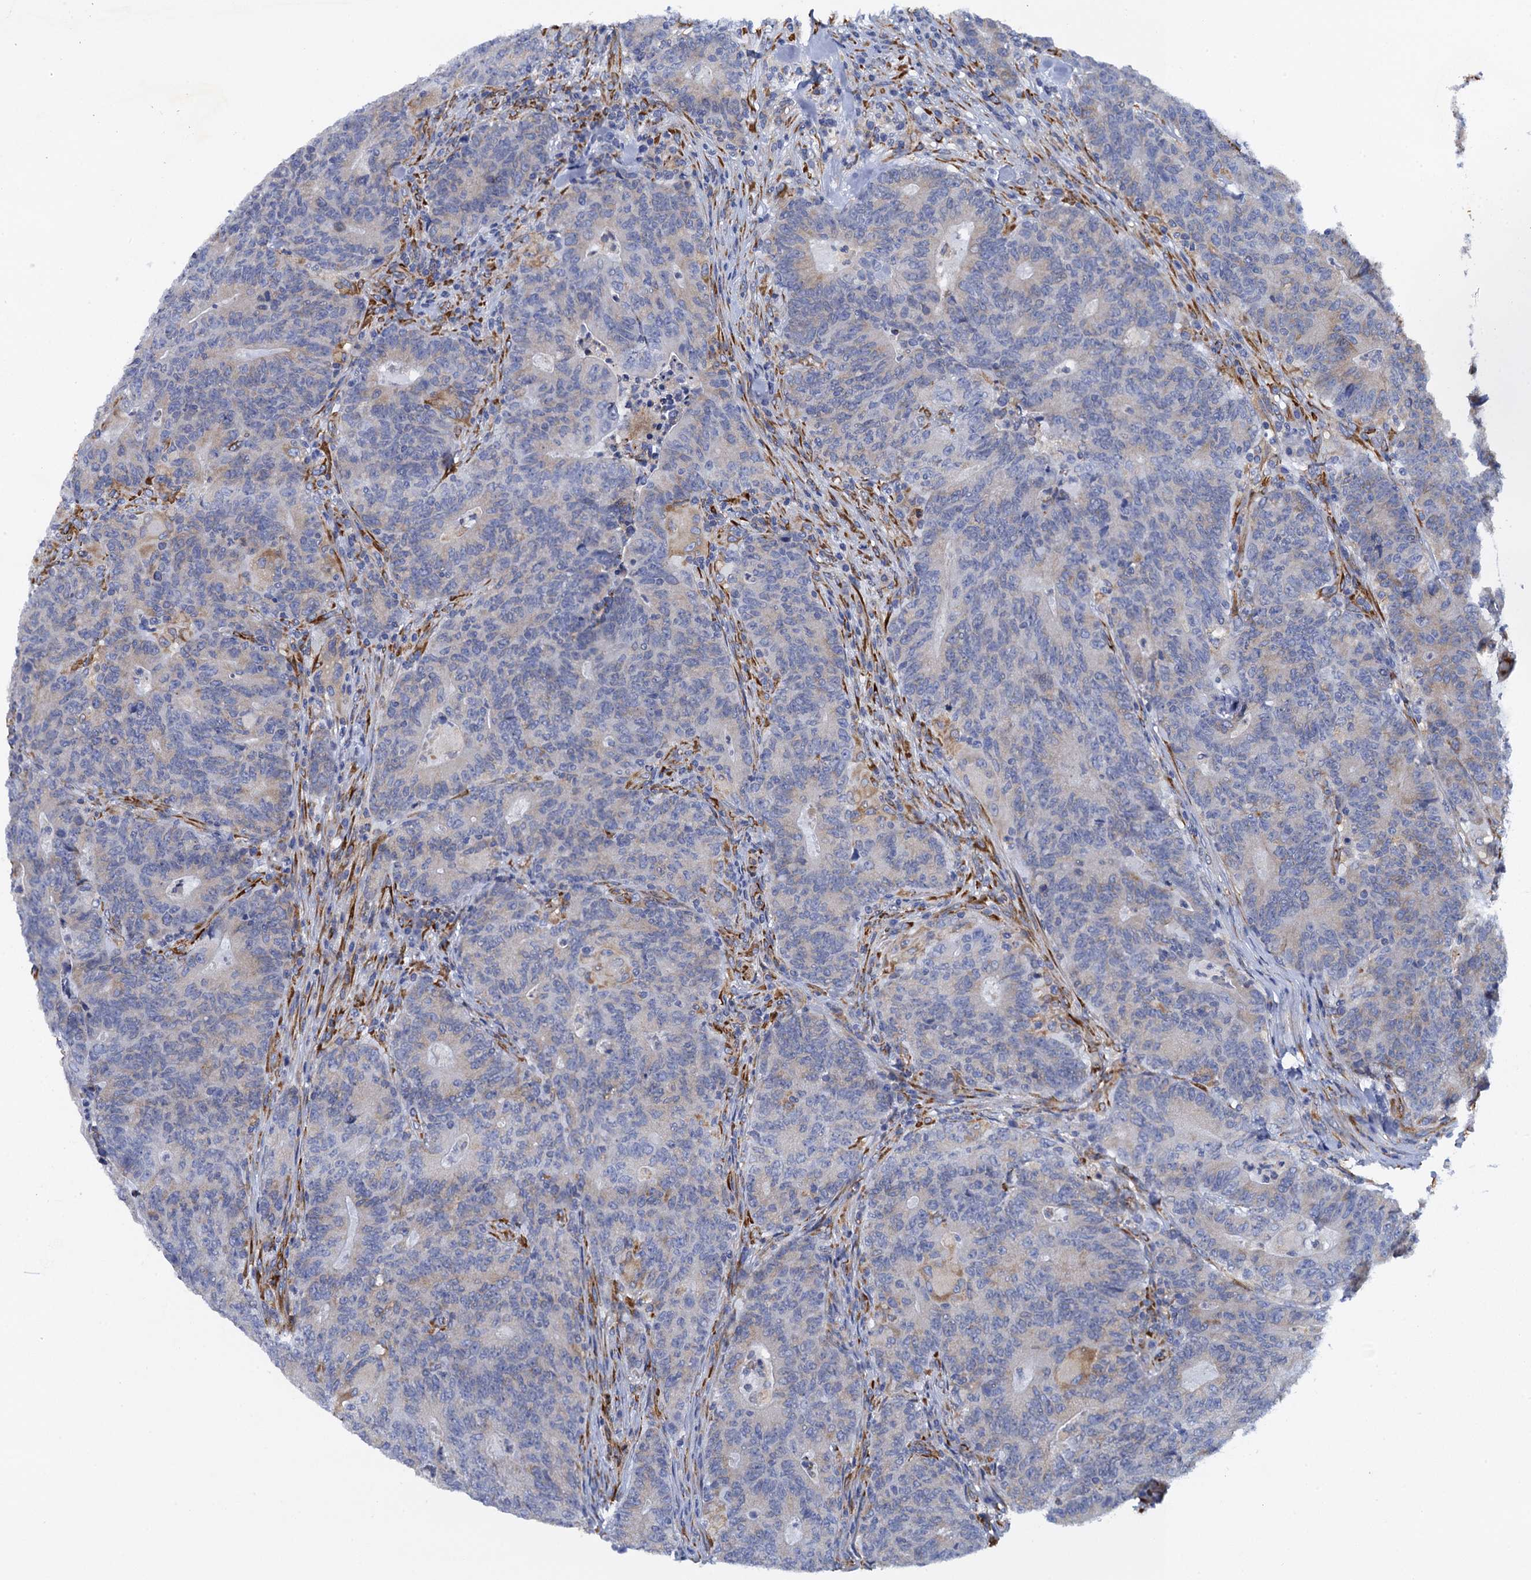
{"staining": {"intensity": "weak", "quantity": "<25%", "location": "cytoplasmic/membranous"}, "tissue": "colorectal cancer", "cell_type": "Tumor cells", "image_type": "cancer", "snomed": [{"axis": "morphology", "description": "Adenocarcinoma, NOS"}, {"axis": "topography", "description": "Colon"}], "caption": "Tumor cells show no significant protein staining in colorectal cancer (adenocarcinoma). (DAB immunohistochemistry with hematoxylin counter stain).", "gene": "POGLUT3", "patient": {"sex": "female", "age": 75}}